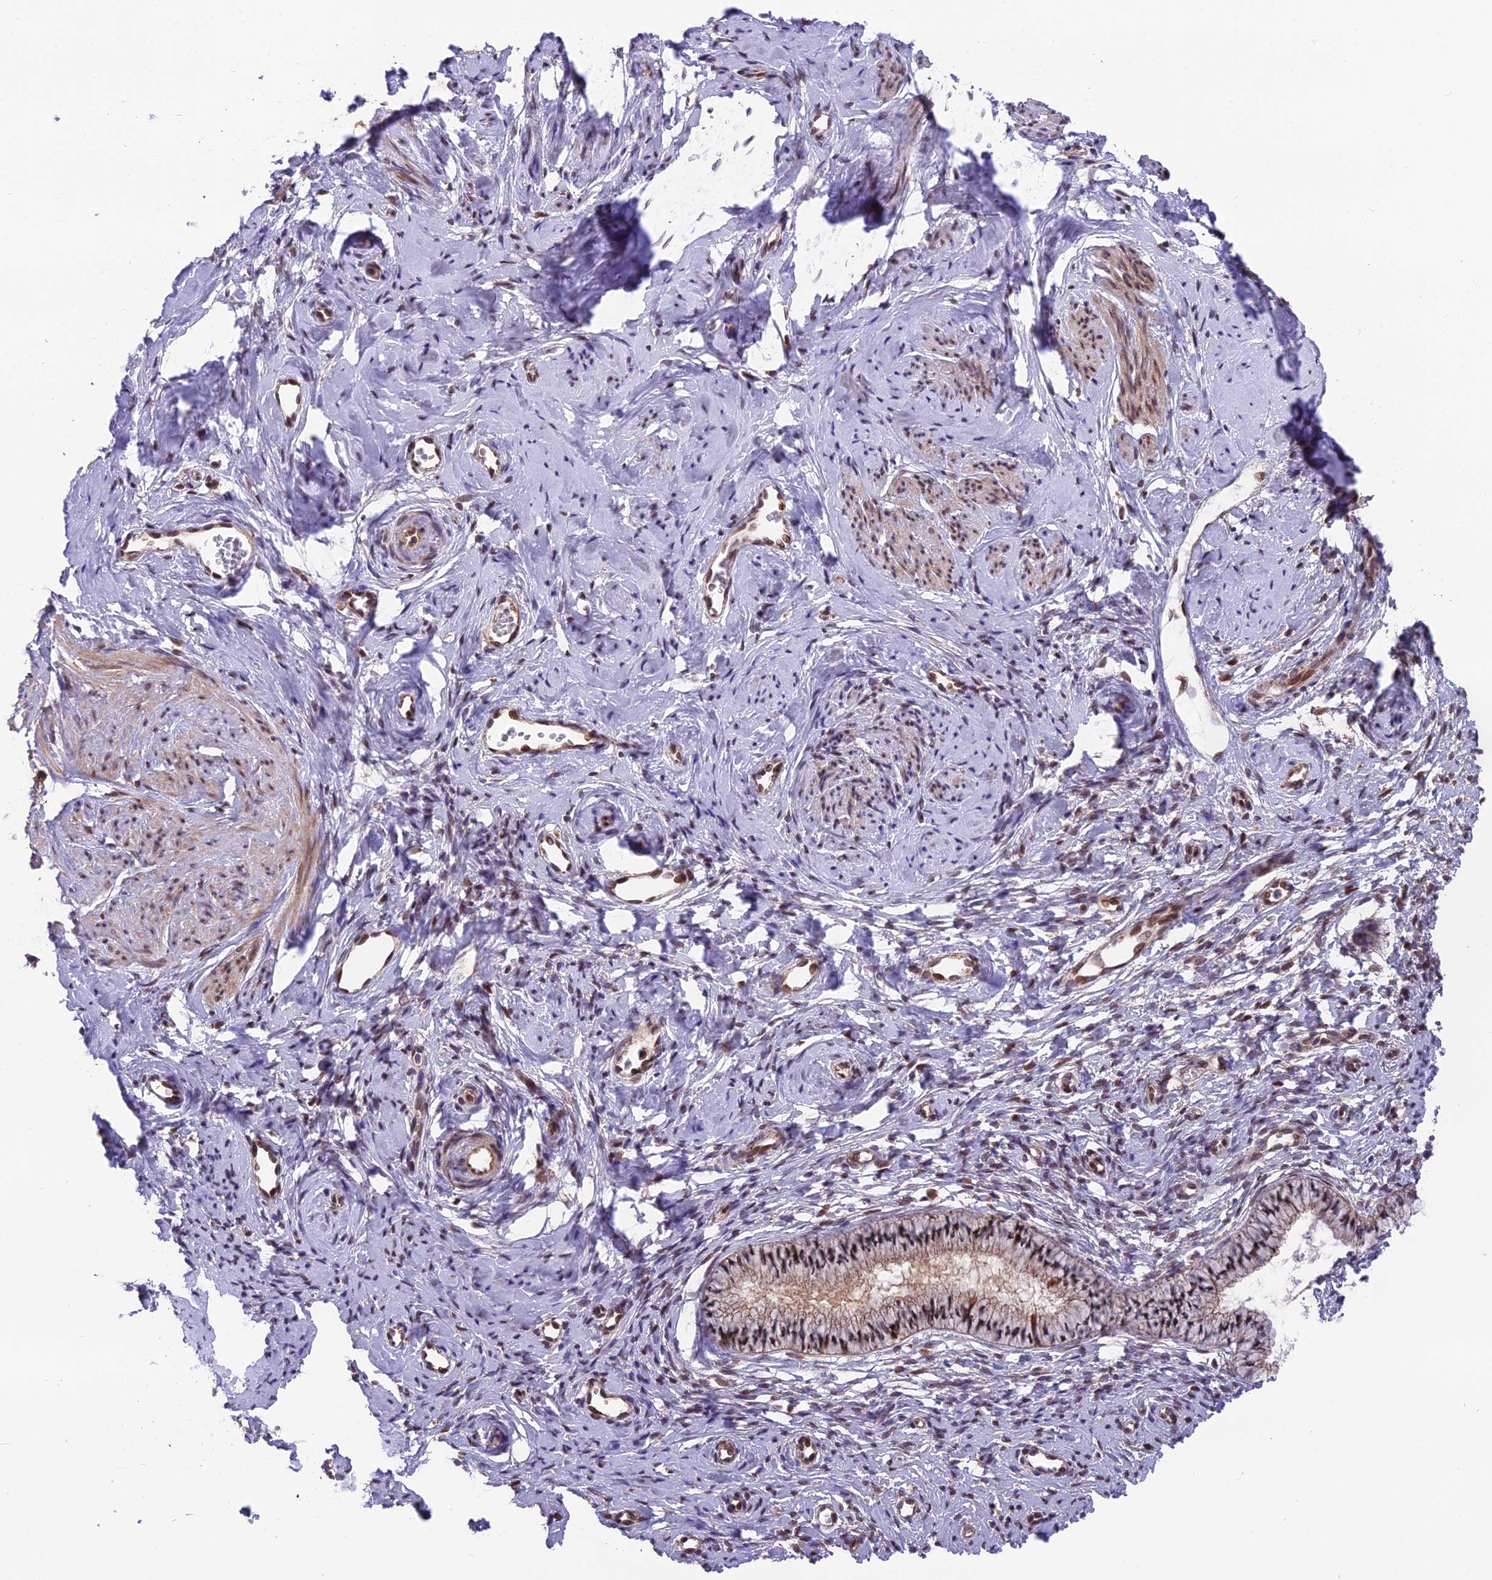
{"staining": {"intensity": "moderate", "quantity": ">75%", "location": "cytoplasmic/membranous,nuclear"}, "tissue": "cervix", "cell_type": "Glandular cells", "image_type": "normal", "snomed": [{"axis": "morphology", "description": "Normal tissue, NOS"}, {"axis": "topography", "description": "Cervix"}], "caption": "An IHC histopathology image of unremarkable tissue is shown. Protein staining in brown shows moderate cytoplasmic/membranous,nuclear positivity in cervix within glandular cells.", "gene": "CYP2R1", "patient": {"sex": "female", "age": 57}}